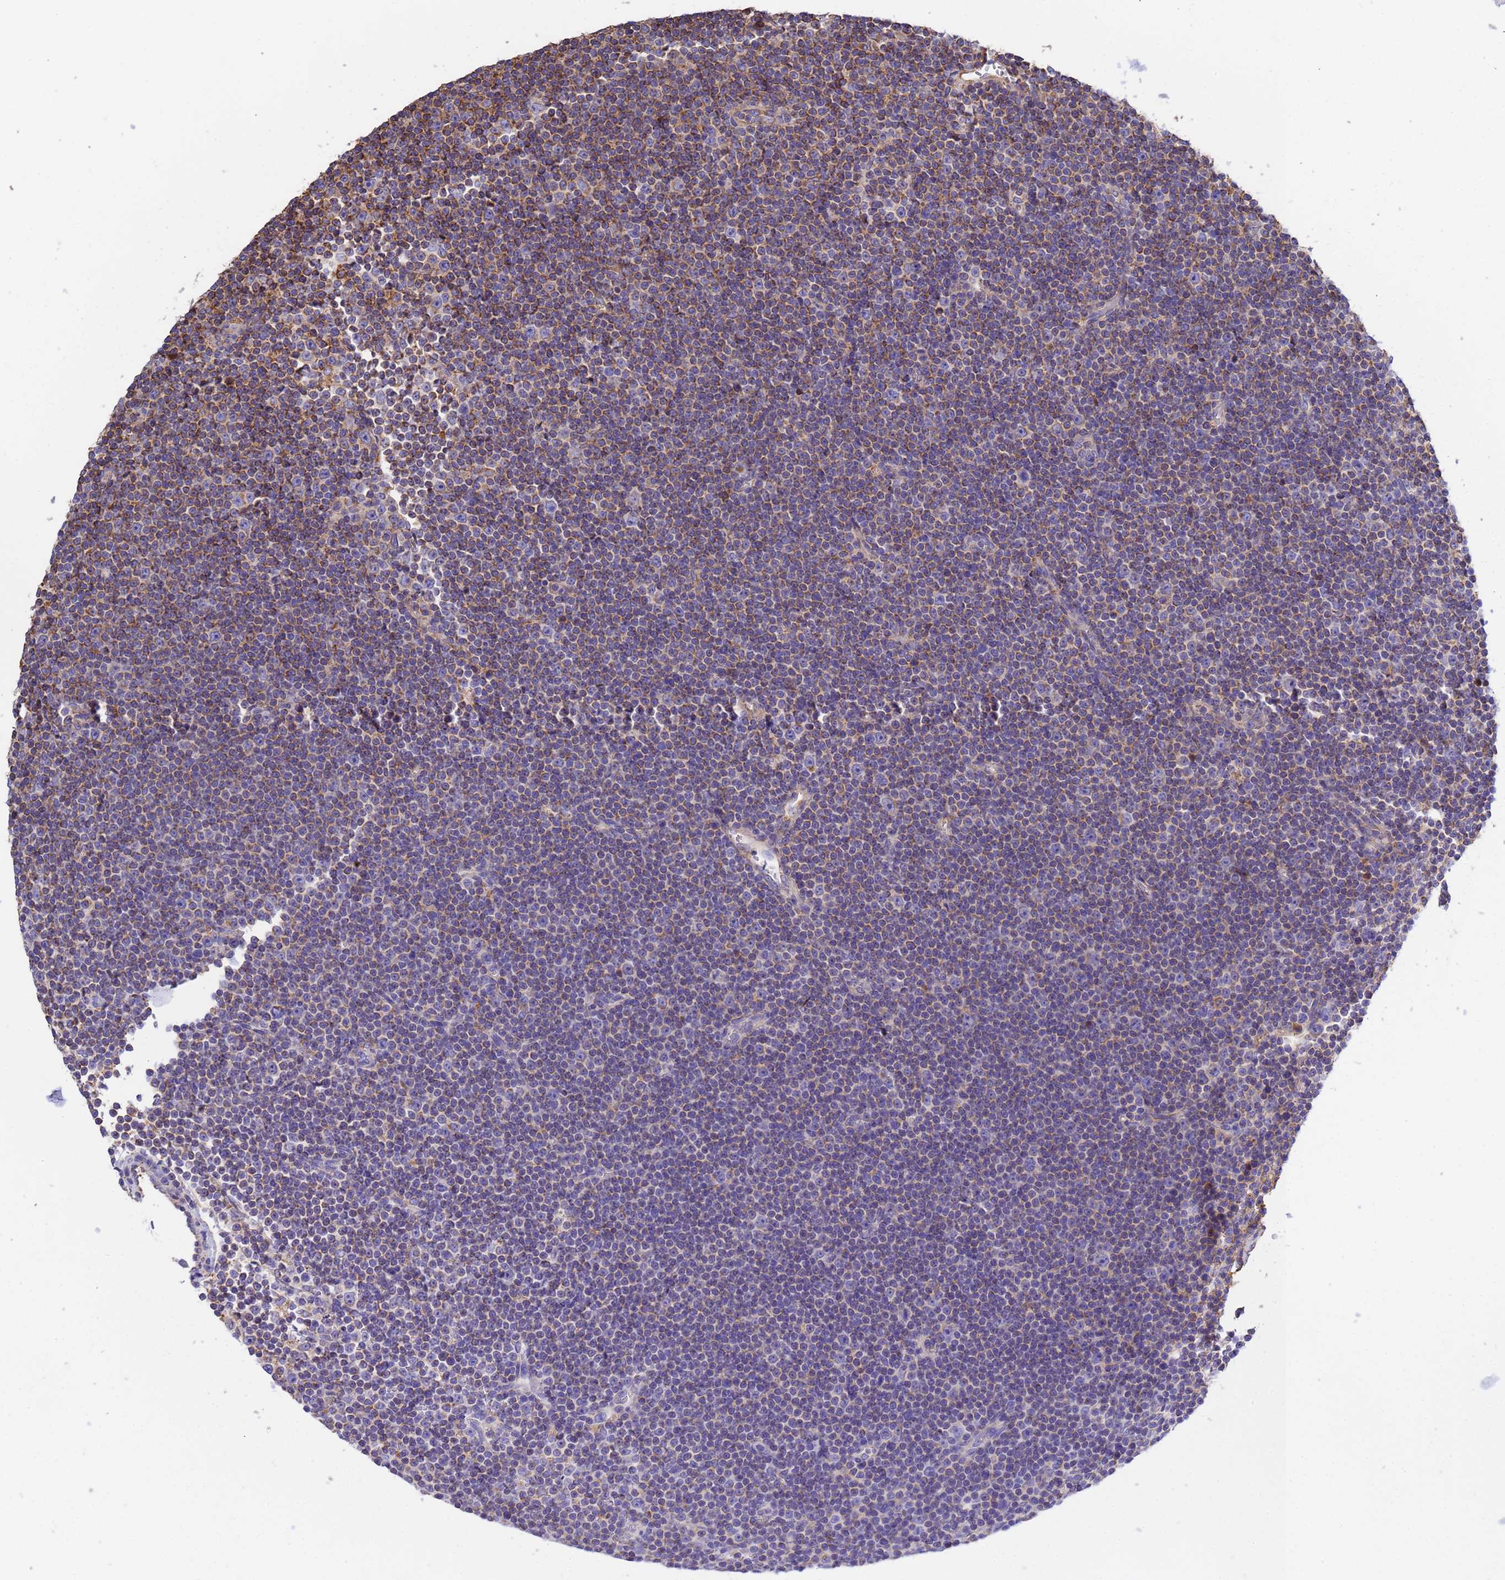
{"staining": {"intensity": "weak", "quantity": "25%-75%", "location": "cytoplasmic/membranous"}, "tissue": "lymphoma", "cell_type": "Tumor cells", "image_type": "cancer", "snomed": [{"axis": "morphology", "description": "Malignant lymphoma, non-Hodgkin's type, Low grade"}, {"axis": "topography", "description": "Lymph node"}], "caption": "This photomicrograph shows lymphoma stained with immunohistochemistry (IHC) to label a protein in brown. The cytoplasmic/membranous of tumor cells show weak positivity for the protein. Nuclei are counter-stained blue.", "gene": "GLUD1", "patient": {"sex": "female", "age": 67}}